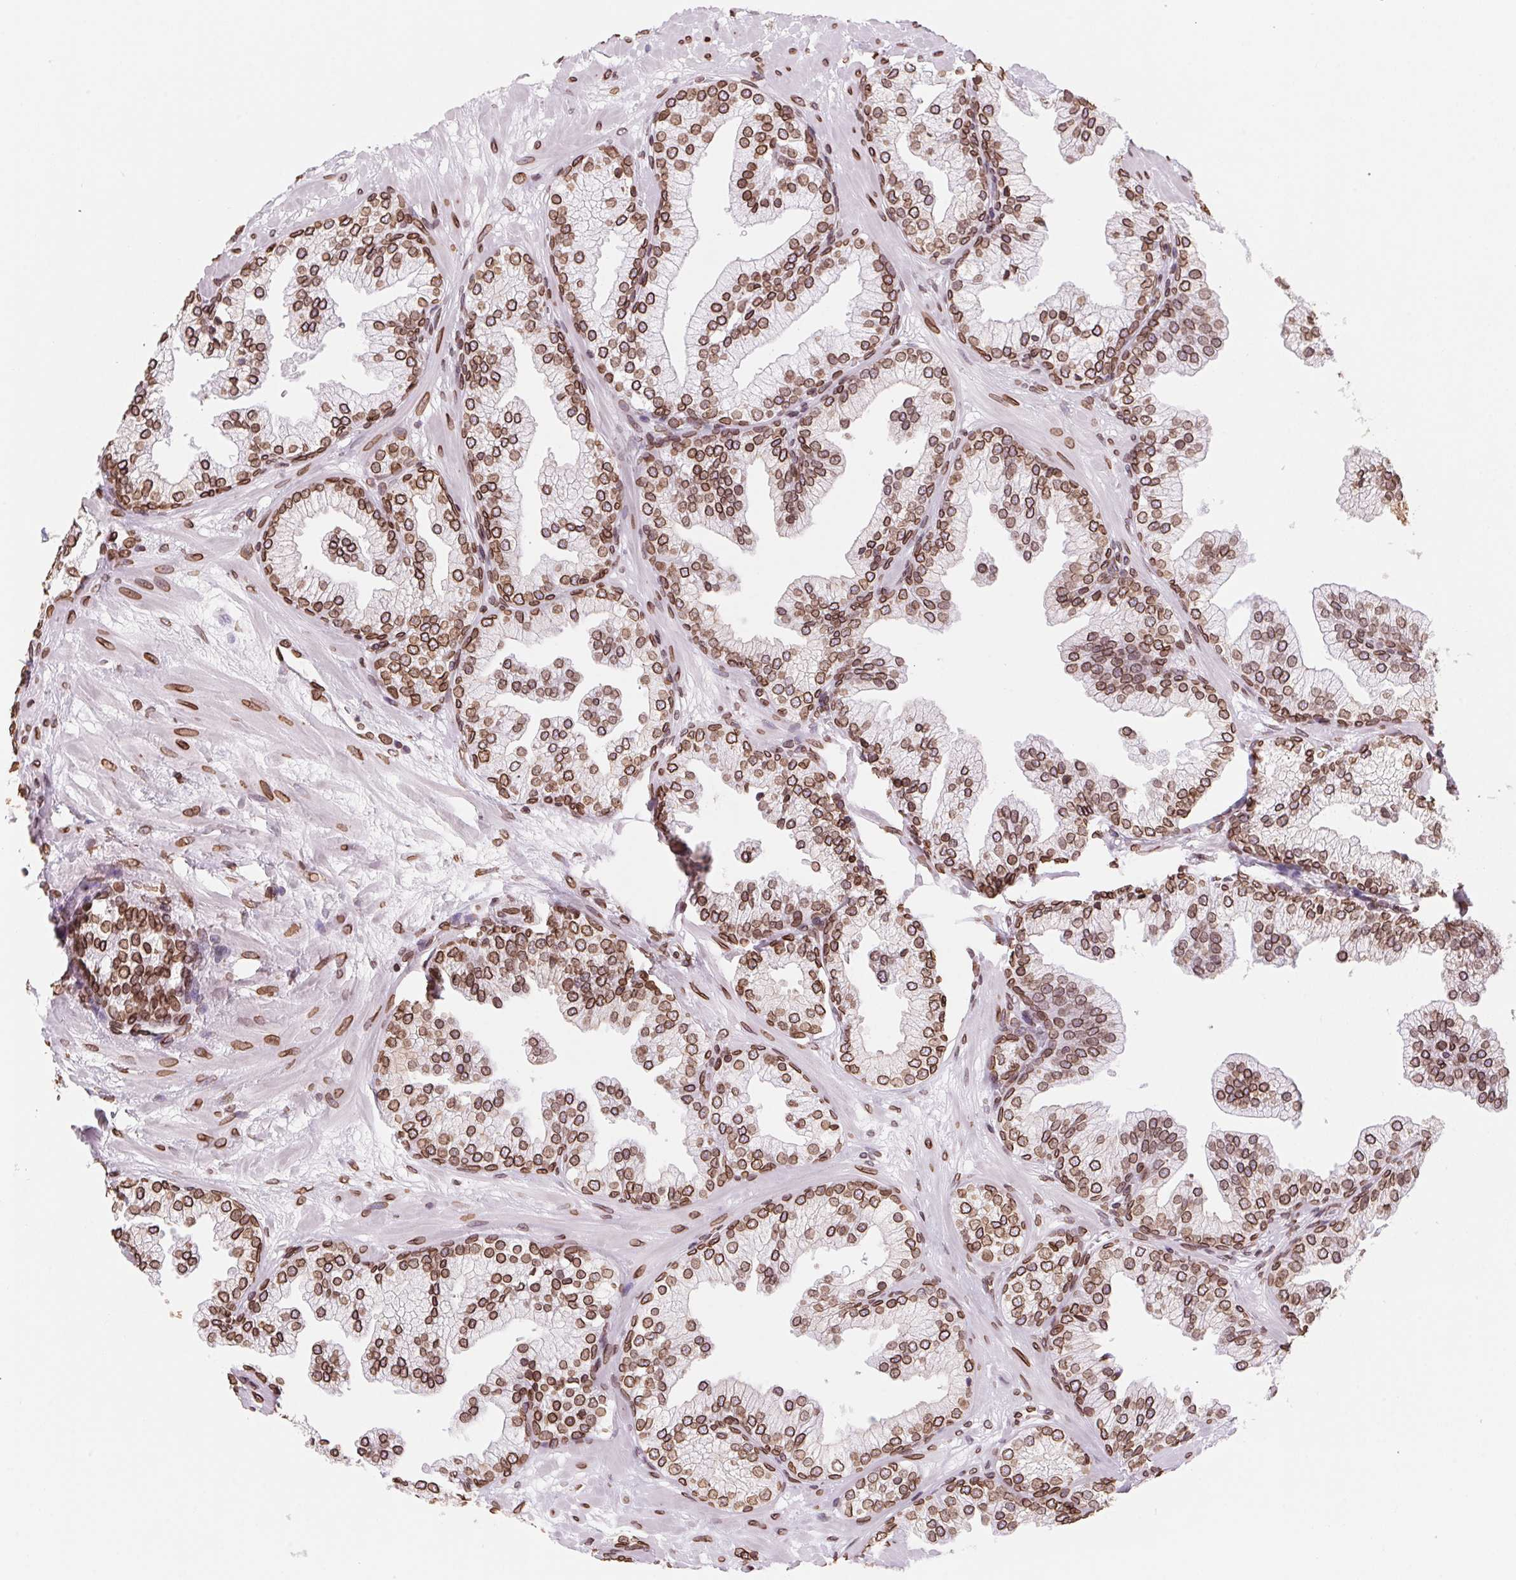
{"staining": {"intensity": "strong", "quantity": ">75%", "location": "cytoplasmic/membranous,nuclear"}, "tissue": "prostate", "cell_type": "Glandular cells", "image_type": "normal", "snomed": [{"axis": "morphology", "description": "Normal tissue, NOS"}, {"axis": "topography", "description": "Prostate"}, {"axis": "topography", "description": "Peripheral nerve tissue"}], "caption": "DAB (3,3'-diaminobenzidine) immunohistochemical staining of normal prostate displays strong cytoplasmic/membranous,nuclear protein positivity in about >75% of glandular cells. Nuclei are stained in blue.", "gene": "LMNB2", "patient": {"sex": "male", "age": 61}}